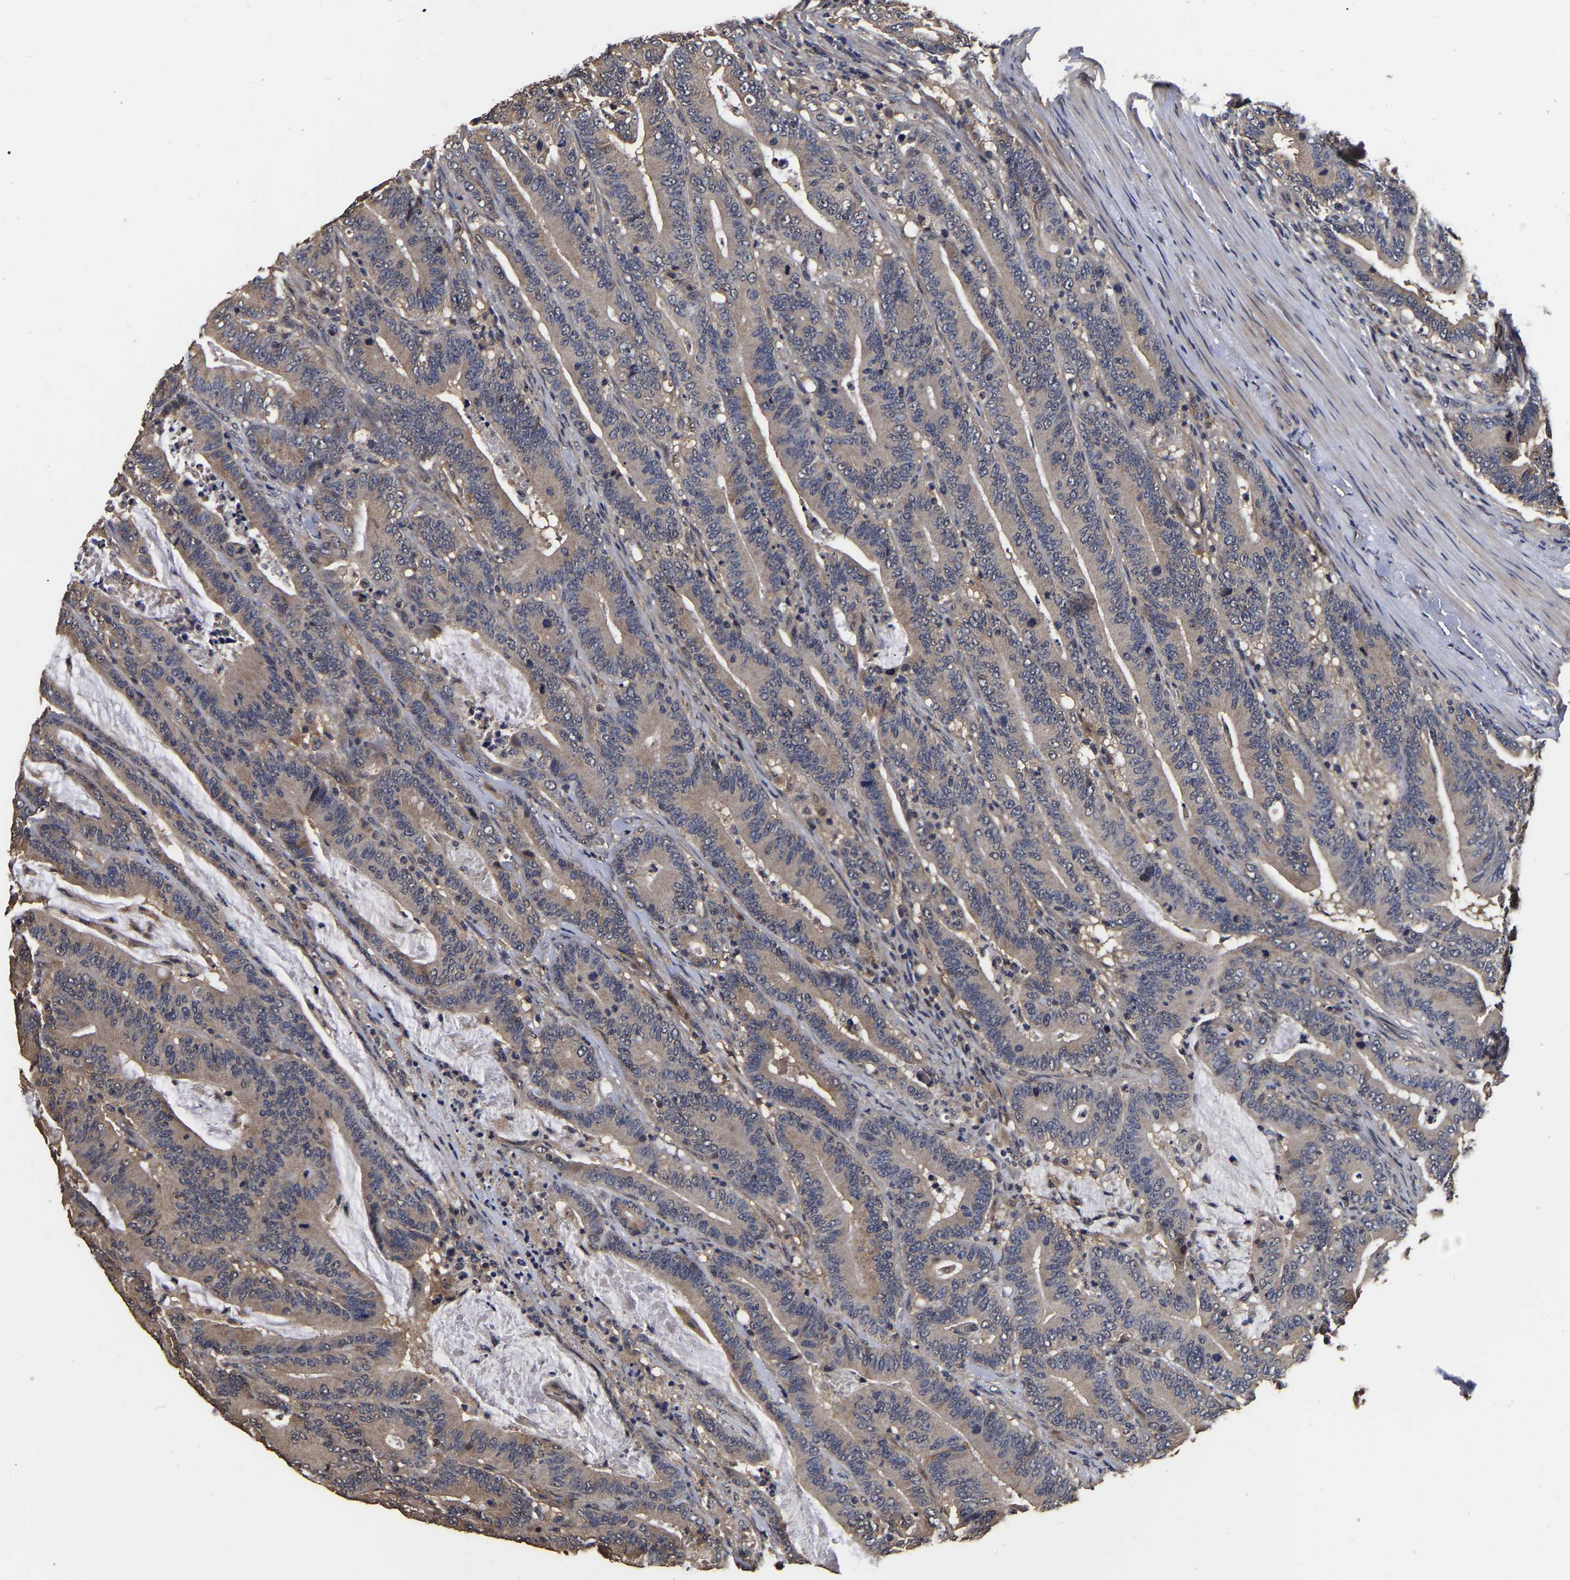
{"staining": {"intensity": "weak", "quantity": ">75%", "location": "cytoplasmic/membranous"}, "tissue": "colorectal cancer", "cell_type": "Tumor cells", "image_type": "cancer", "snomed": [{"axis": "morphology", "description": "Adenocarcinoma, NOS"}, {"axis": "topography", "description": "Colon"}], "caption": "Human adenocarcinoma (colorectal) stained for a protein (brown) shows weak cytoplasmic/membranous positive positivity in approximately >75% of tumor cells.", "gene": "STK32C", "patient": {"sex": "female", "age": 66}}